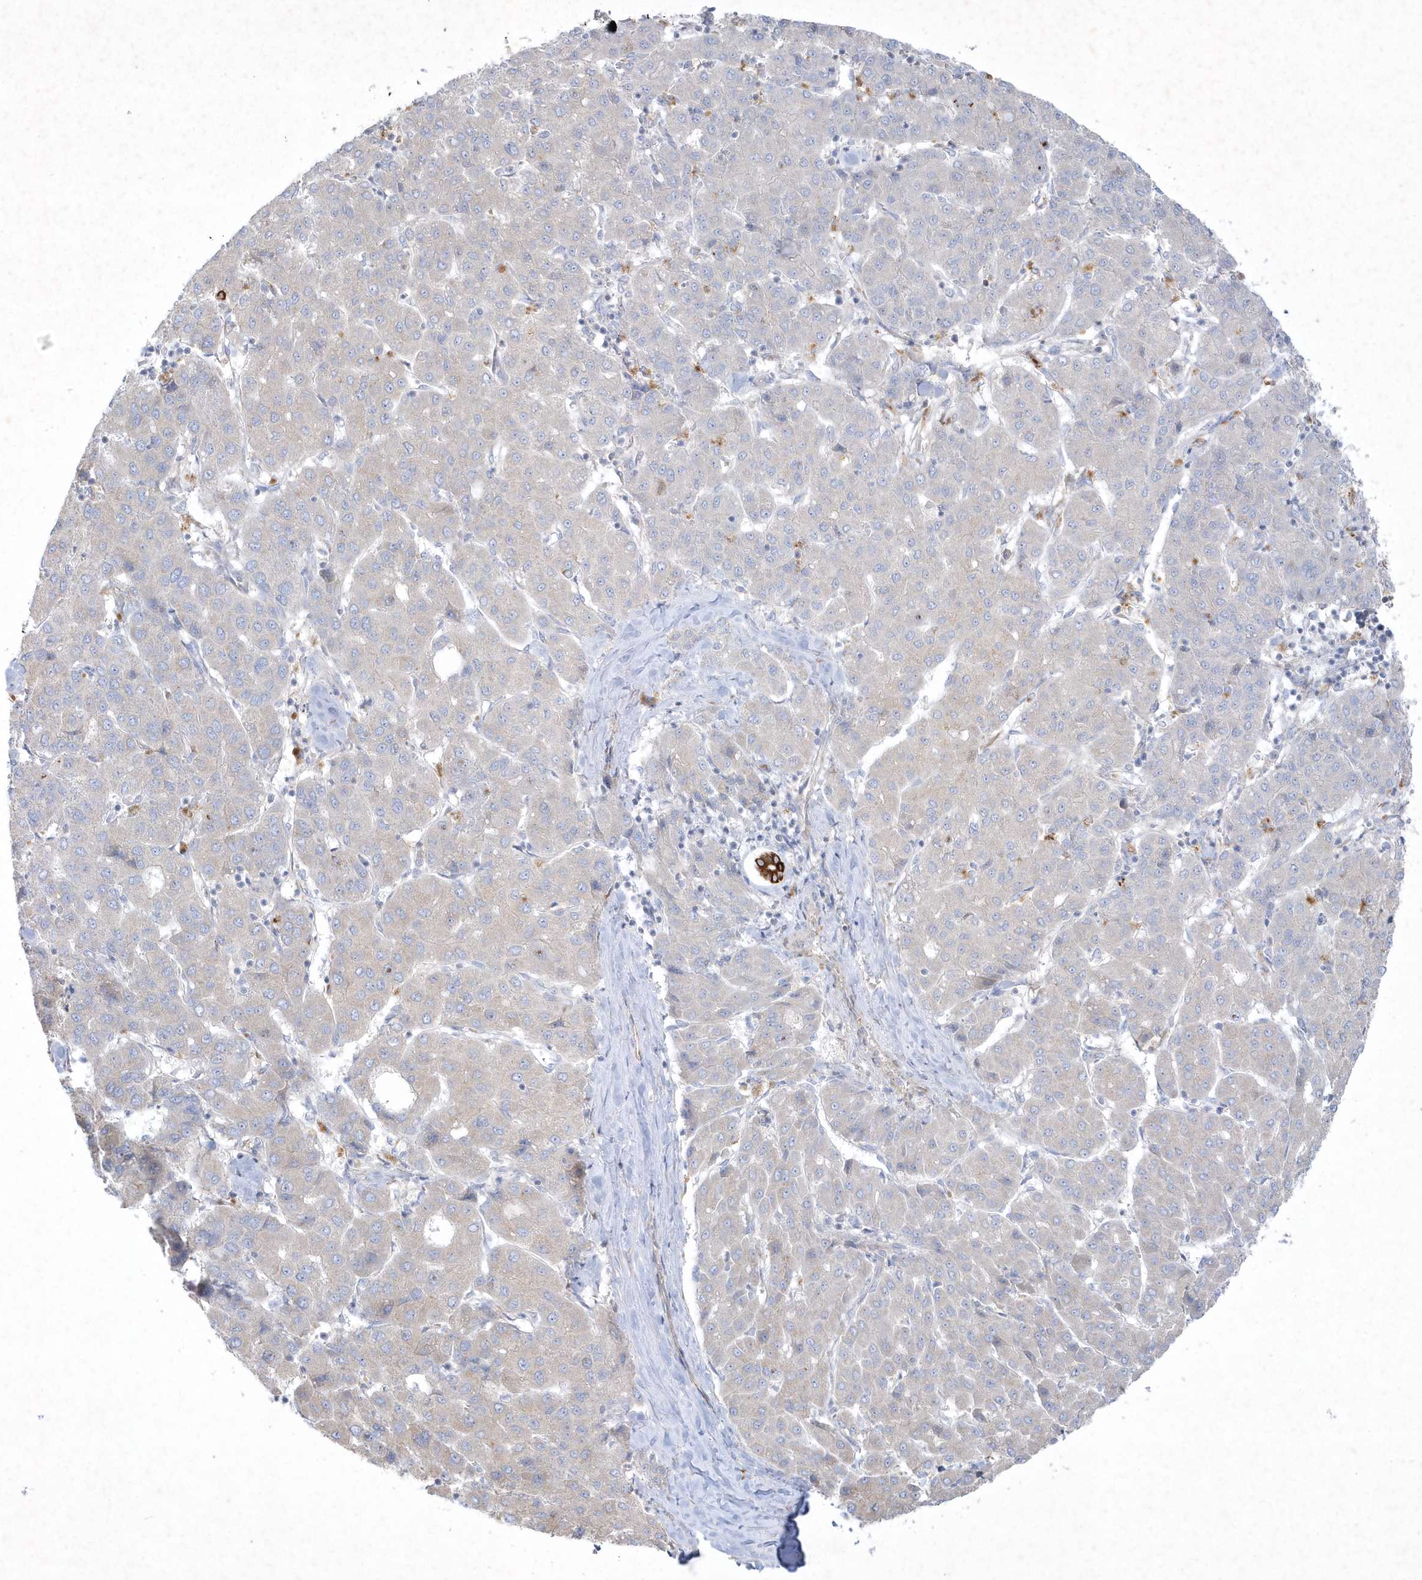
{"staining": {"intensity": "negative", "quantity": "none", "location": "none"}, "tissue": "liver cancer", "cell_type": "Tumor cells", "image_type": "cancer", "snomed": [{"axis": "morphology", "description": "Carcinoma, Hepatocellular, NOS"}, {"axis": "topography", "description": "Liver"}], "caption": "Tumor cells show no significant expression in liver cancer (hepatocellular carcinoma). (Stains: DAB (3,3'-diaminobenzidine) immunohistochemistry with hematoxylin counter stain, Microscopy: brightfield microscopy at high magnification).", "gene": "LARS1", "patient": {"sex": "male", "age": 65}}